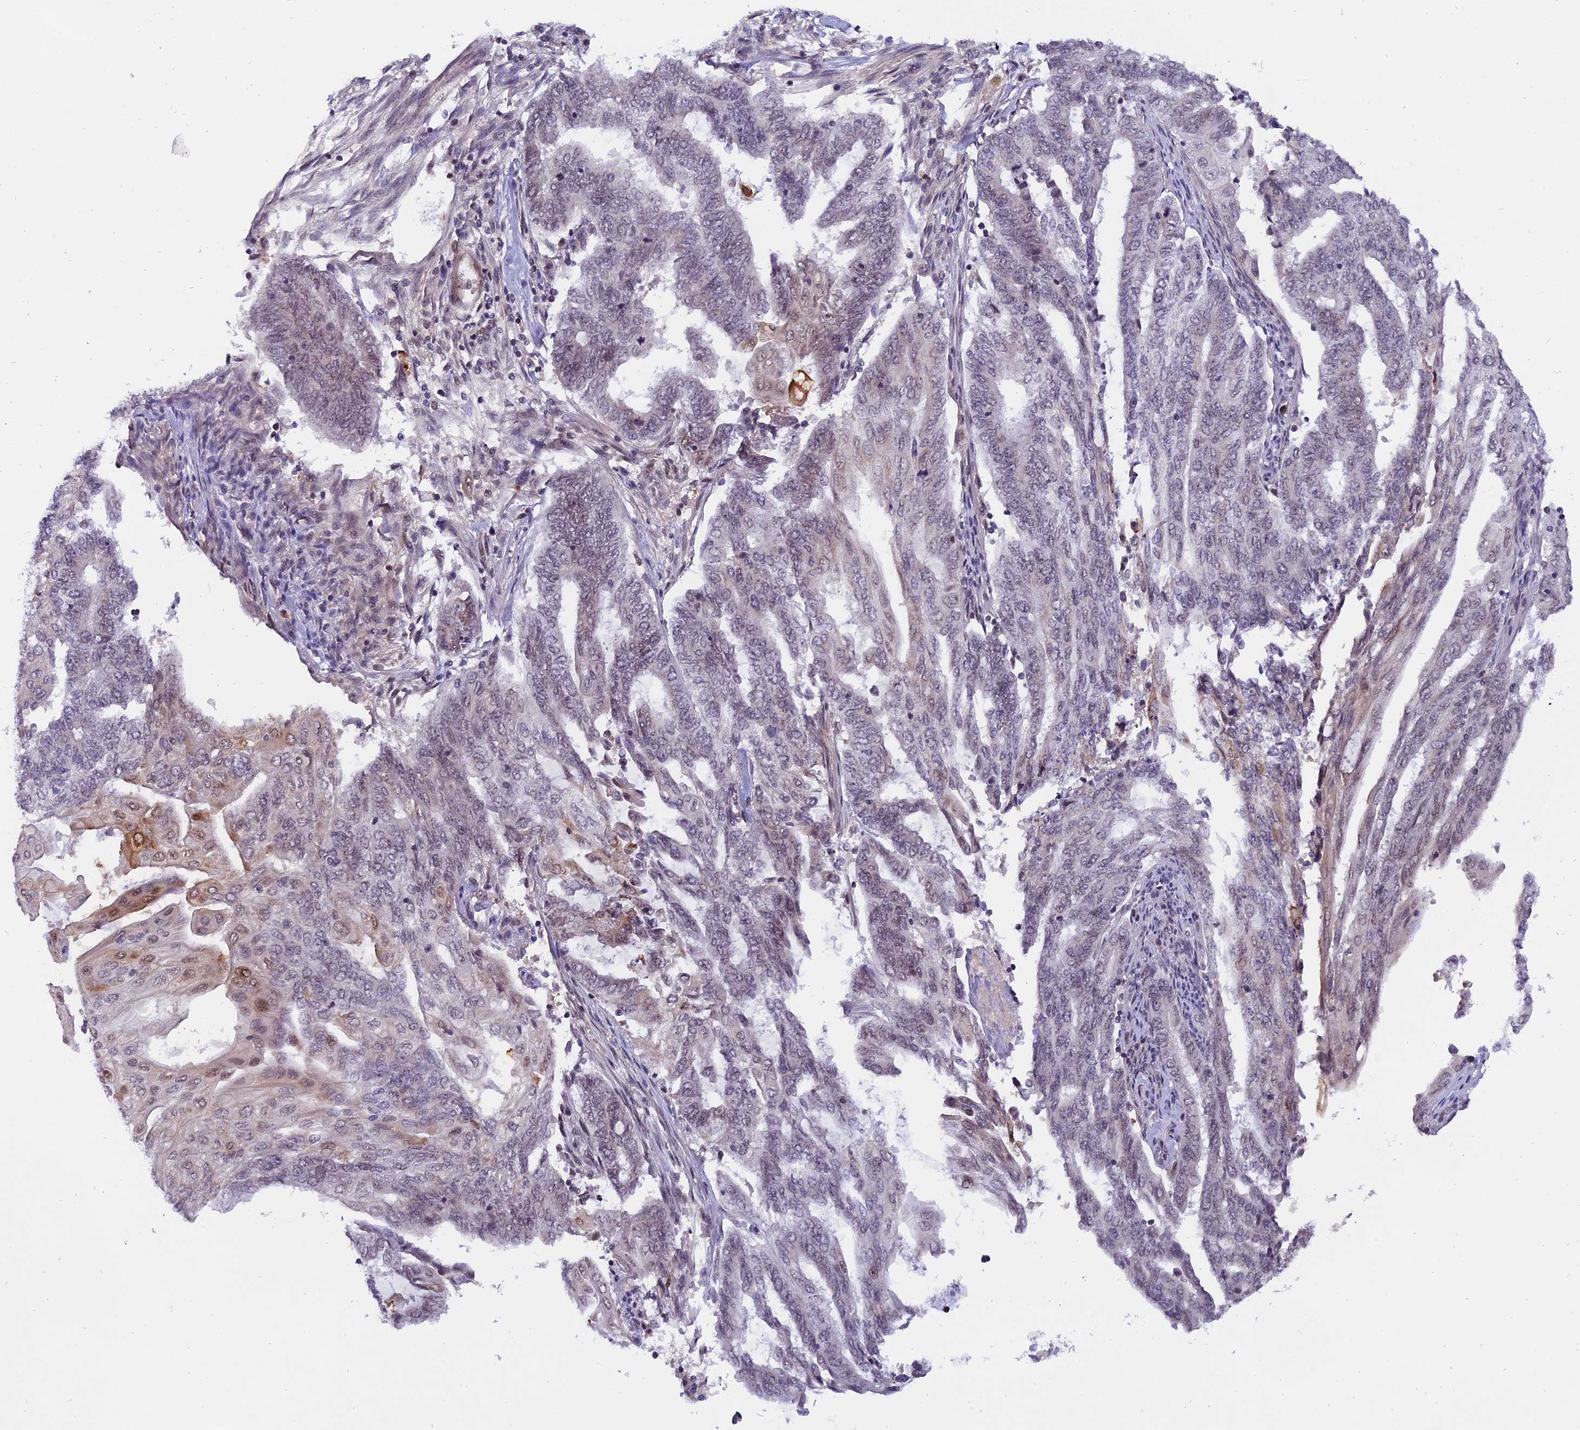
{"staining": {"intensity": "weak", "quantity": "<25%", "location": "nuclear"}, "tissue": "endometrial cancer", "cell_type": "Tumor cells", "image_type": "cancer", "snomed": [{"axis": "morphology", "description": "Adenocarcinoma, NOS"}, {"axis": "topography", "description": "Uterus"}, {"axis": "topography", "description": "Endometrium"}], "caption": "Tumor cells are negative for brown protein staining in endometrial adenocarcinoma.", "gene": "TADA3", "patient": {"sex": "female", "age": 70}}